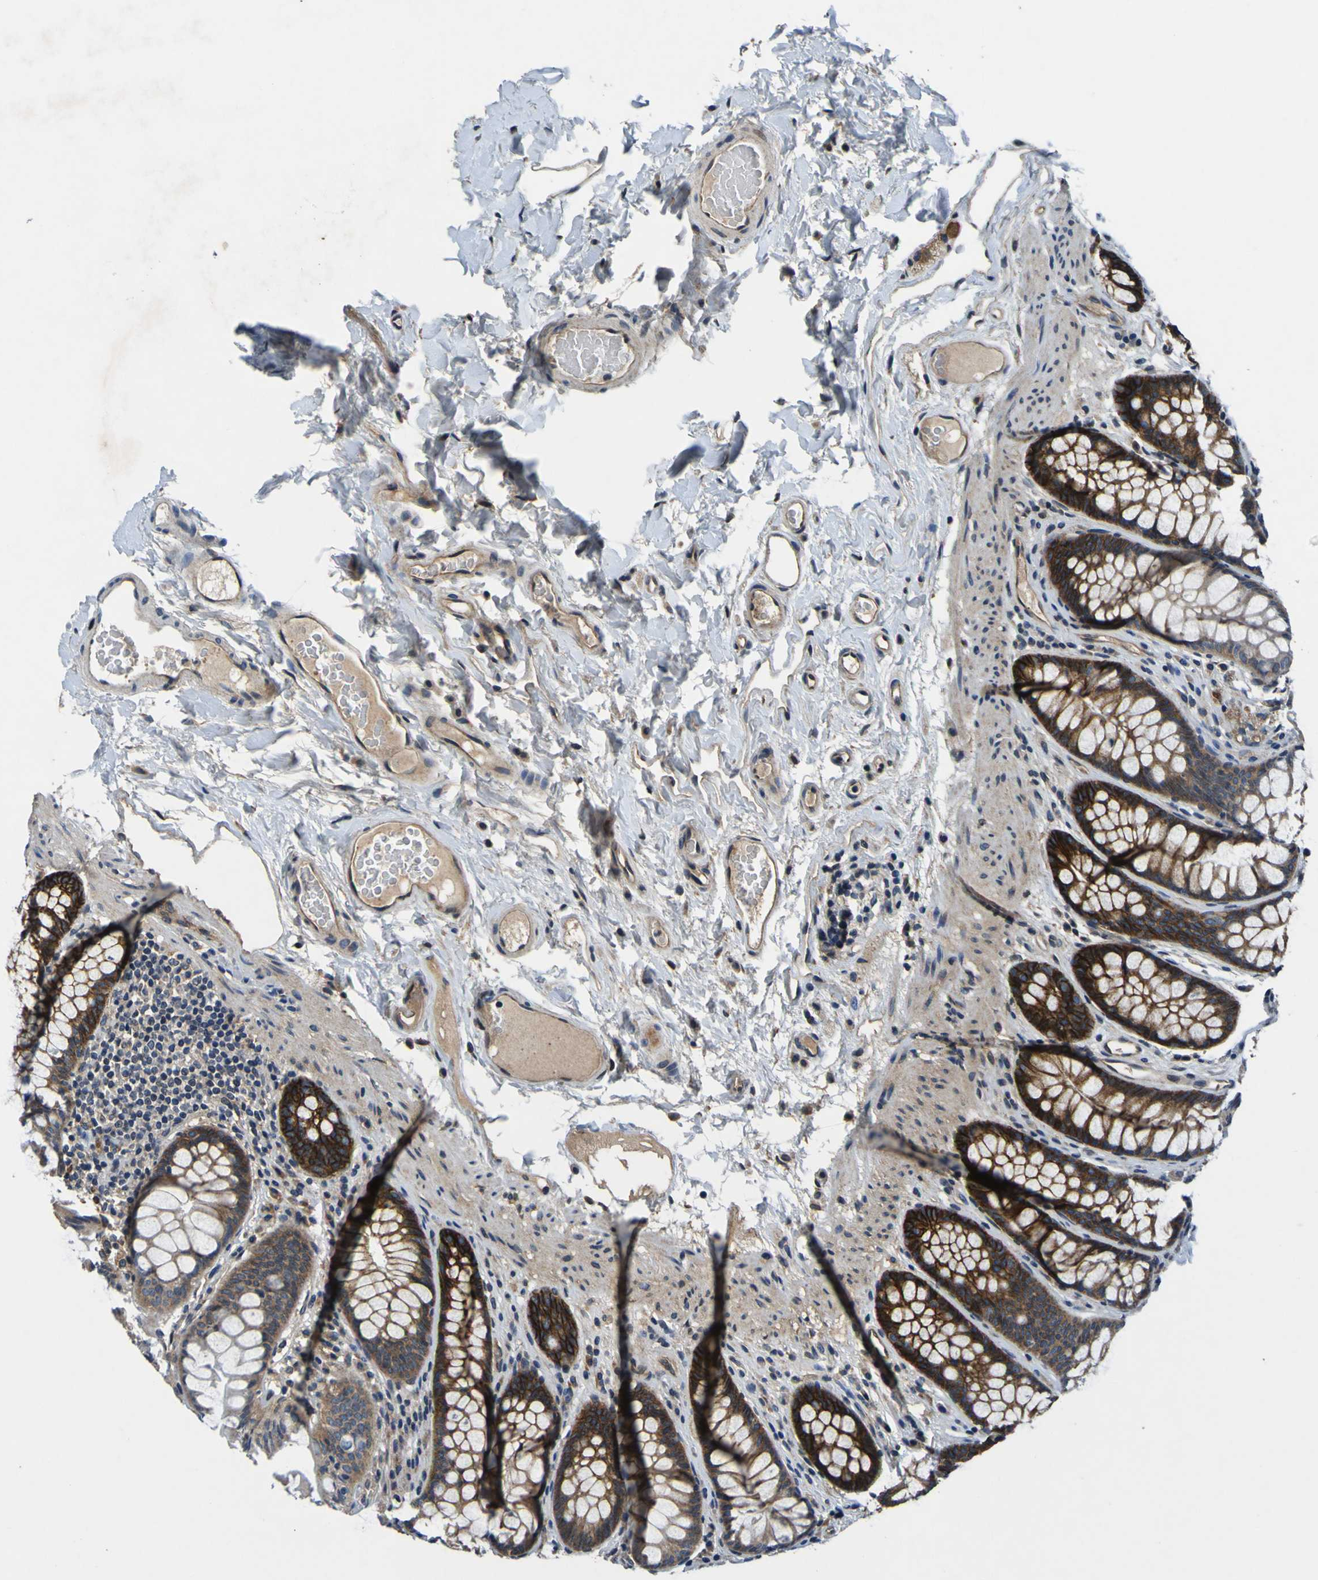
{"staining": {"intensity": "moderate", "quantity": ">75%", "location": "cytoplasmic/membranous"}, "tissue": "colon", "cell_type": "Endothelial cells", "image_type": "normal", "snomed": [{"axis": "morphology", "description": "Normal tissue, NOS"}, {"axis": "topography", "description": "Colon"}], "caption": "An IHC photomicrograph of normal tissue is shown. Protein staining in brown highlights moderate cytoplasmic/membranous positivity in colon within endothelial cells.", "gene": "EPHB4", "patient": {"sex": "female", "age": 55}}